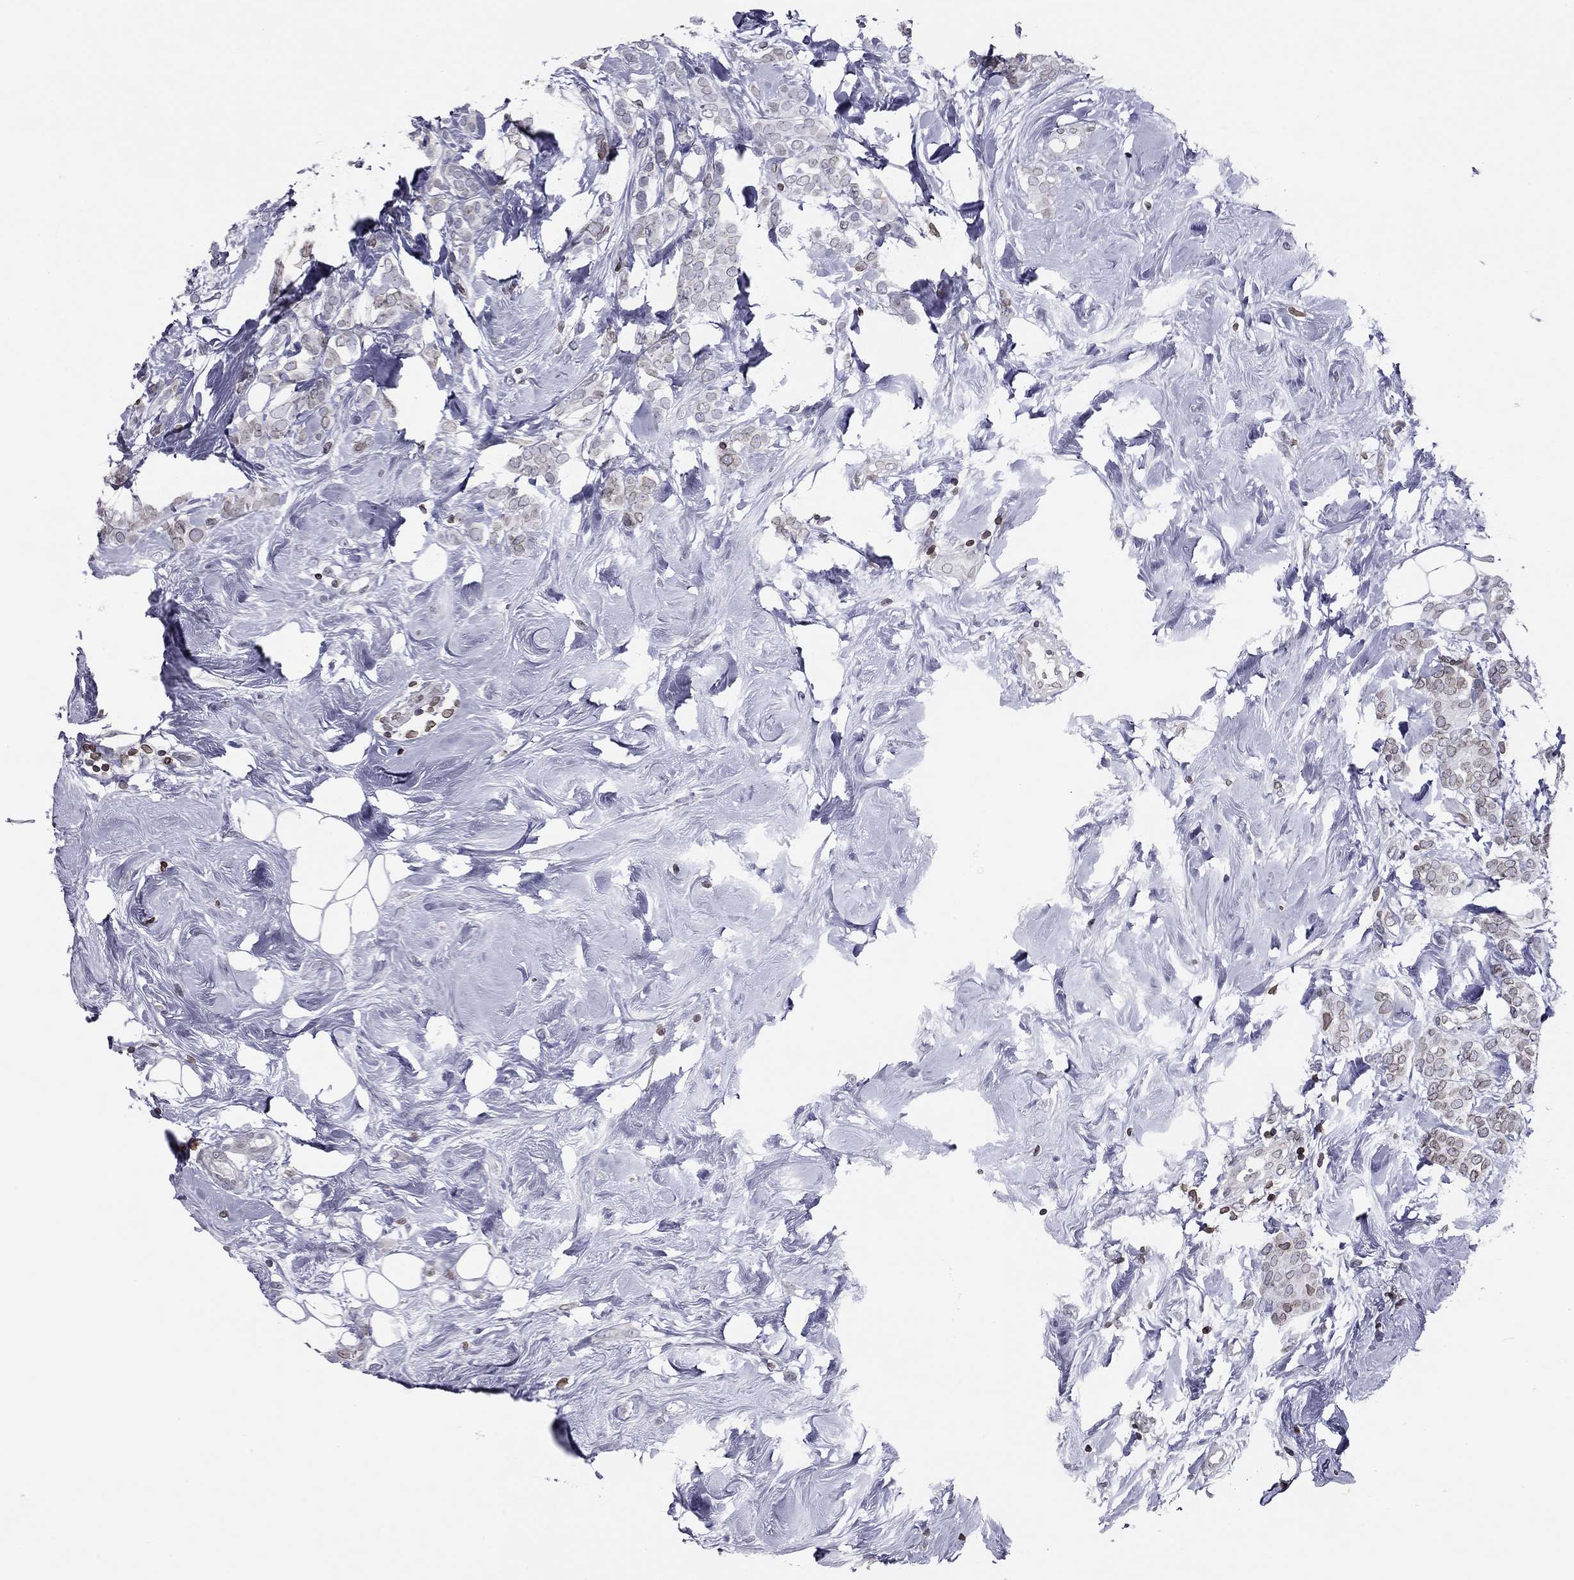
{"staining": {"intensity": "weak", "quantity": "25%-75%", "location": "cytoplasmic/membranous,nuclear"}, "tissue": "breast cancer", "cell_type": "Tumor cells", "image_type": "cancer", "snomed": [{"axis": "morphology", "description": "Lobular carcinoma"}, {"axis": "topography", "description": "Breast"}], "caption": "This photomicrograph displays lobular carcinoma (breast) stained with IHC to label a protein in brown. The cytoplasmic/membranous and nuclear of tumor cells show weak positivity for the protein. Nuclei are counter-stained blue.", "gene": "ESPL1", "patient": {"sex": "female", "age": 49}}